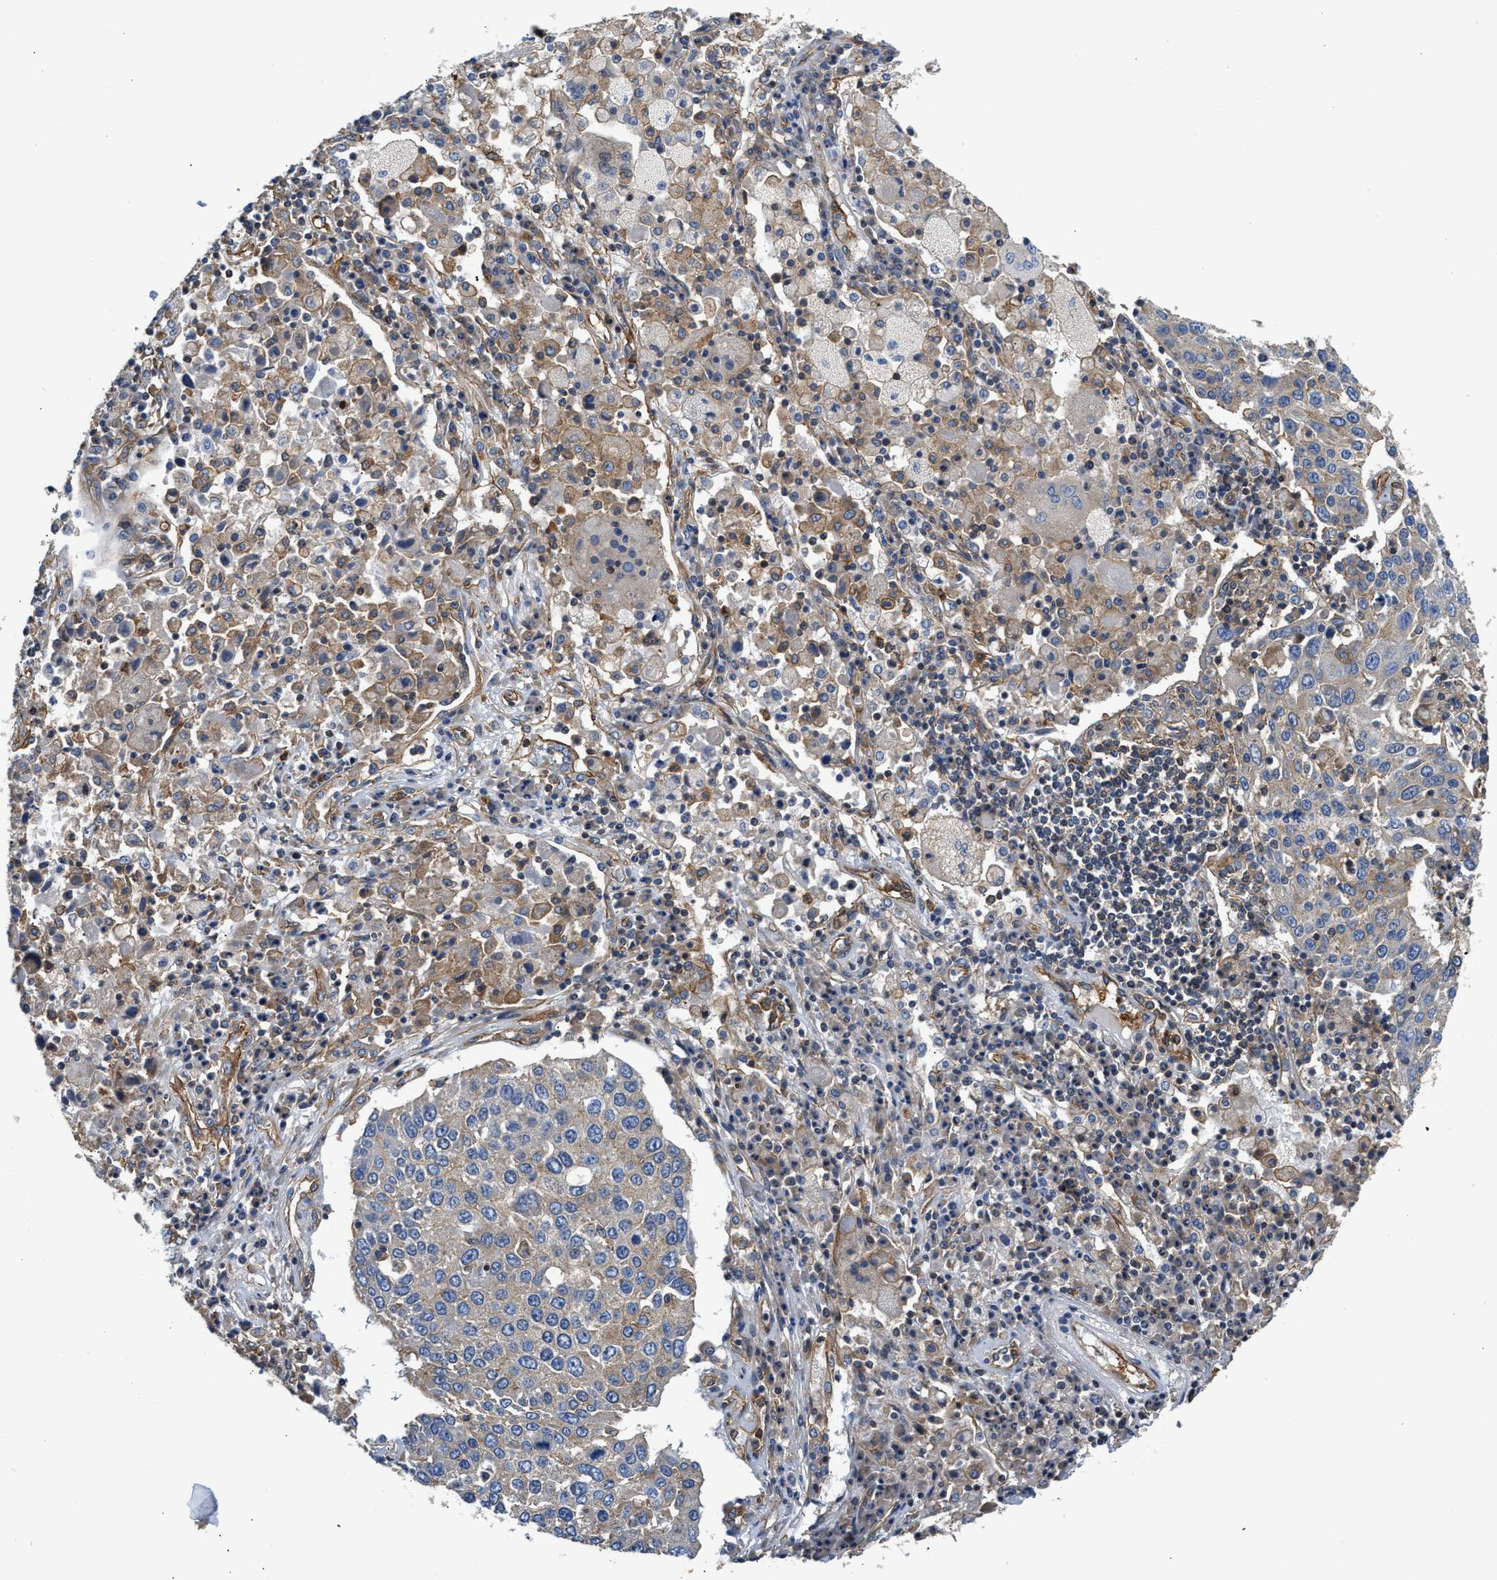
{"staining": {"intensity": "weak", "quantity": "<25%", "location": "cytoplasmic/membranous"}, "tissue": "lung cancer", "cell_type": "Tumor cells", "image_type": "cancer", "snomed": [{"axis": "morphology", "description": "Squamous cell carcinoma, NOS"}, {"axis": "topography", "description": "Lung"}], "caption": "Lung cancer (squamous cell carcinoma) was stained to show a protein in brown. There is no significant expression in tumor cells.", "gene": "SAMD9L", "patient": {"sex": "male", "age": 65}}